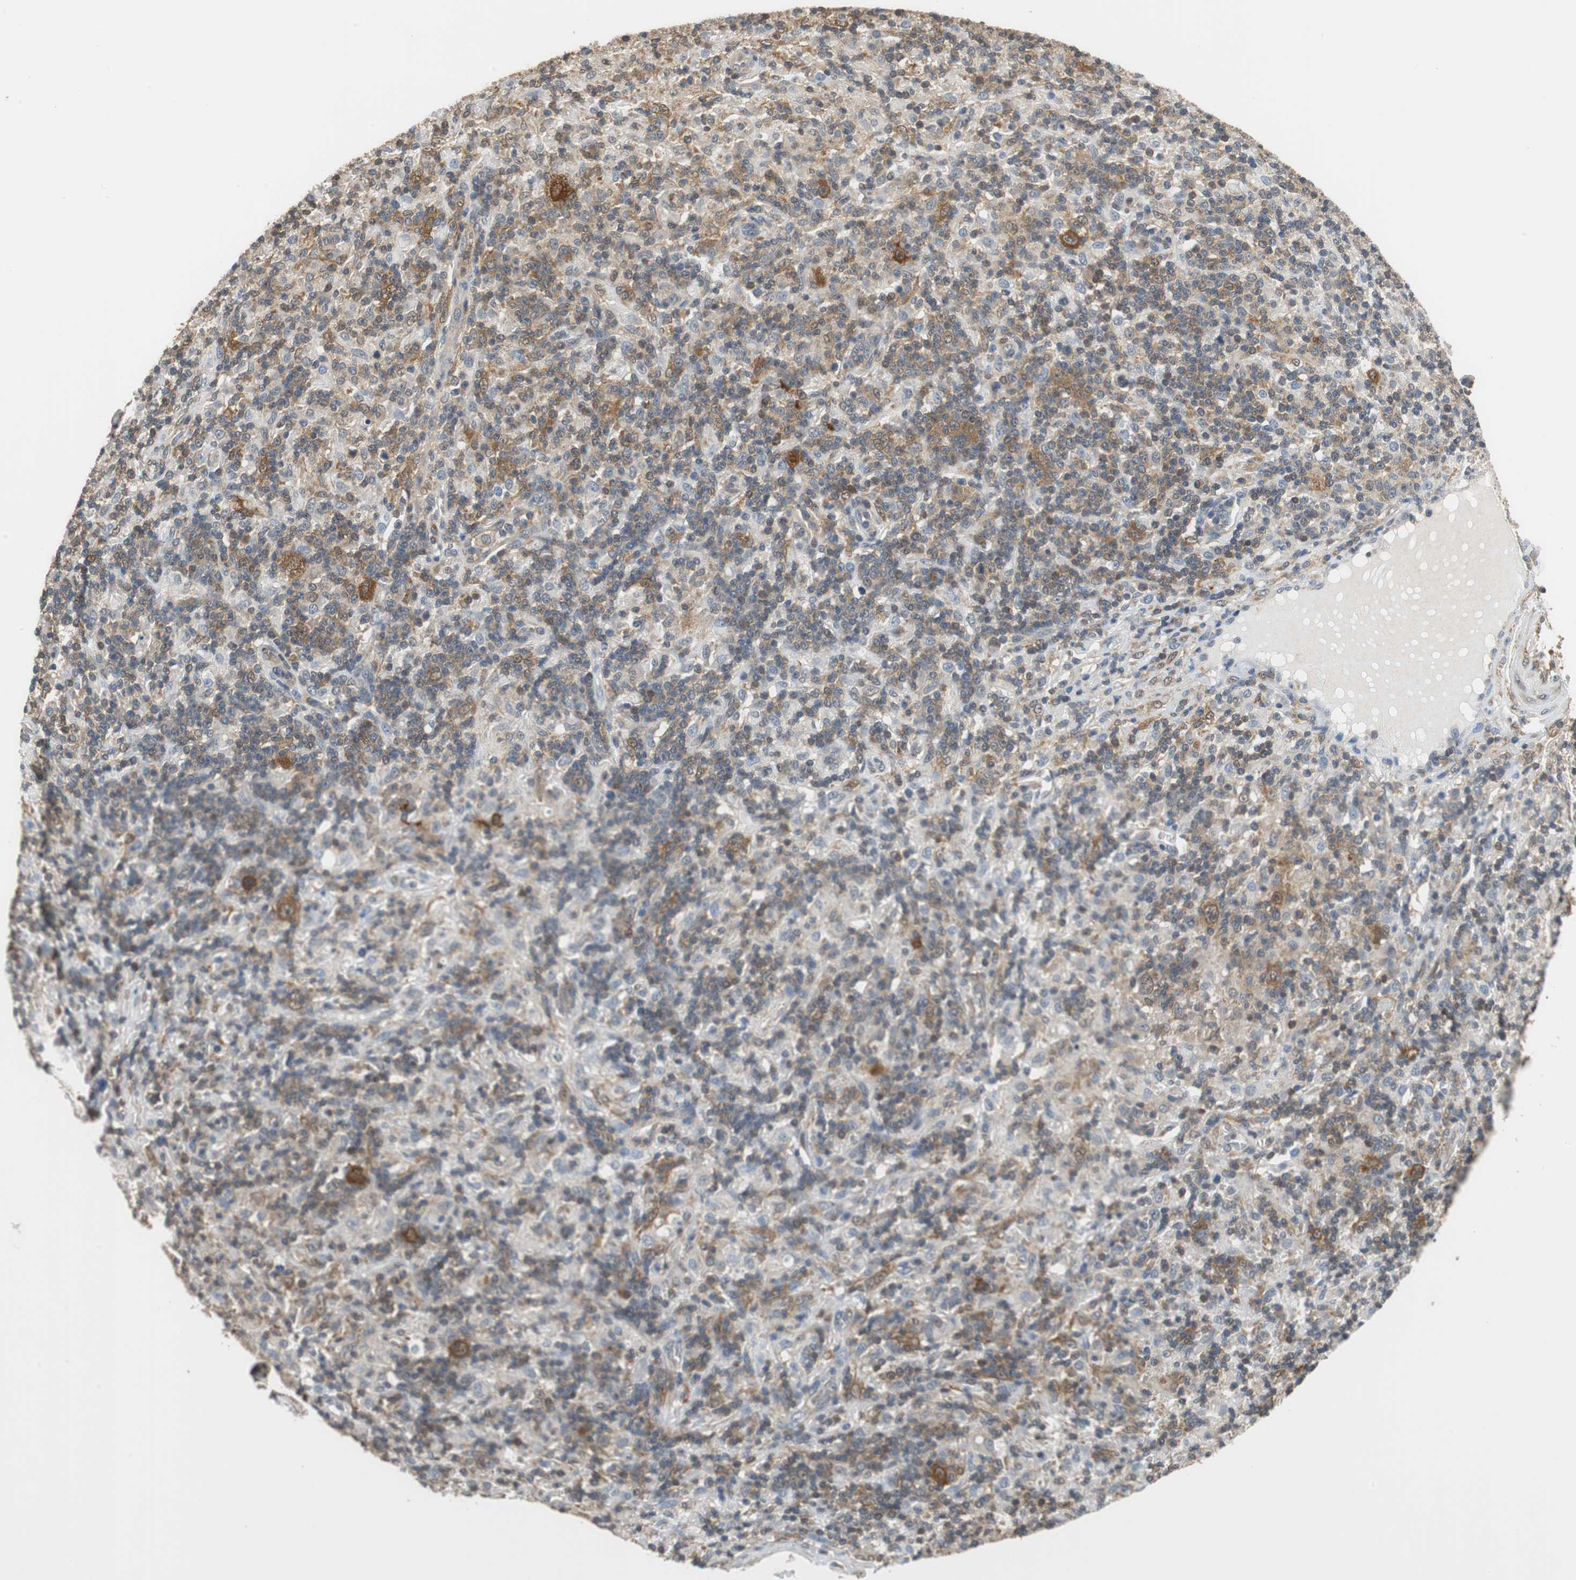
{"staining": {"intensity": "moderate", "quantity": ">75%", "location": "cytoplasmic/membranous,nuclear"}, "tissue": "lymphoma", "cell_type": "Tumor cells", "image_type": "cancer", "snomed": [{"axis": "morphology", "description": "Hodgkin's disease, NOS"}, {"axis": "topography", "description": "Lymph node"}], "caption": "A histopathology image of human Hodgkin's disease stained for a protein exhibits moderate cytoplasmic/membranous and nuclear brown staining in tumor cells.", "gene": "UBQLN2", "patient": {"sex": "male", "age": 70}}